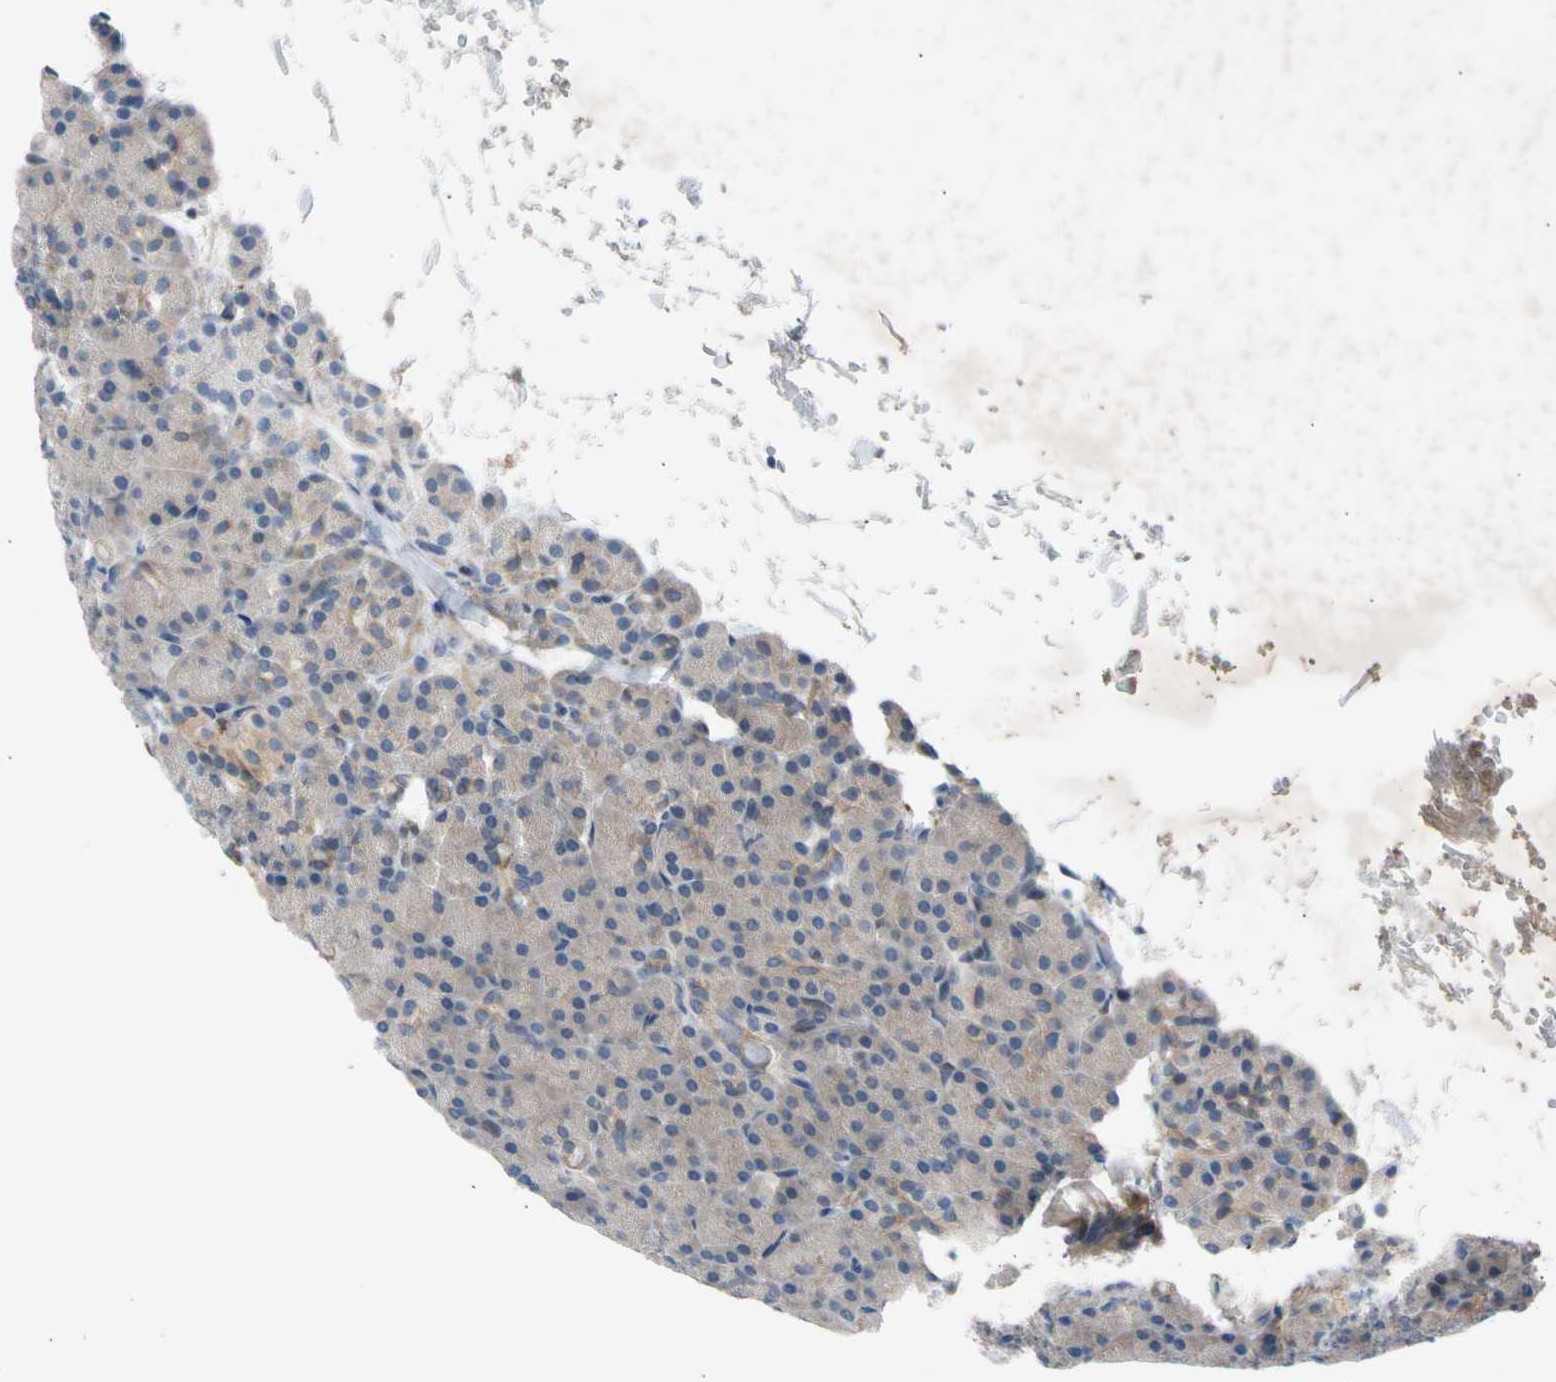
{"staining": {"intensity": "negative", "quantity": "none", "location": "none"}, "tissue": "pancreas", "cell_type": "Exocrine glandular cells", "image_type": "normal", "snomed": [{"axis": "morphology", "description": "Normal tissue, NOS"}, {"axis": "topography", "description": "Pancreas"}], "caption": "A photomicrograph of pancreas stained for a protein reveals no brown staining in exocrine glandular cells. The staining was performed using DAB (3,3'-diaminobenzidine) to visualize the protein expression in brown, while the nuclei were stained in blue with hematoxylin (Magnification: 20x).", "gene": "CNST", "patient": {"sex": "female", "age": 43}}